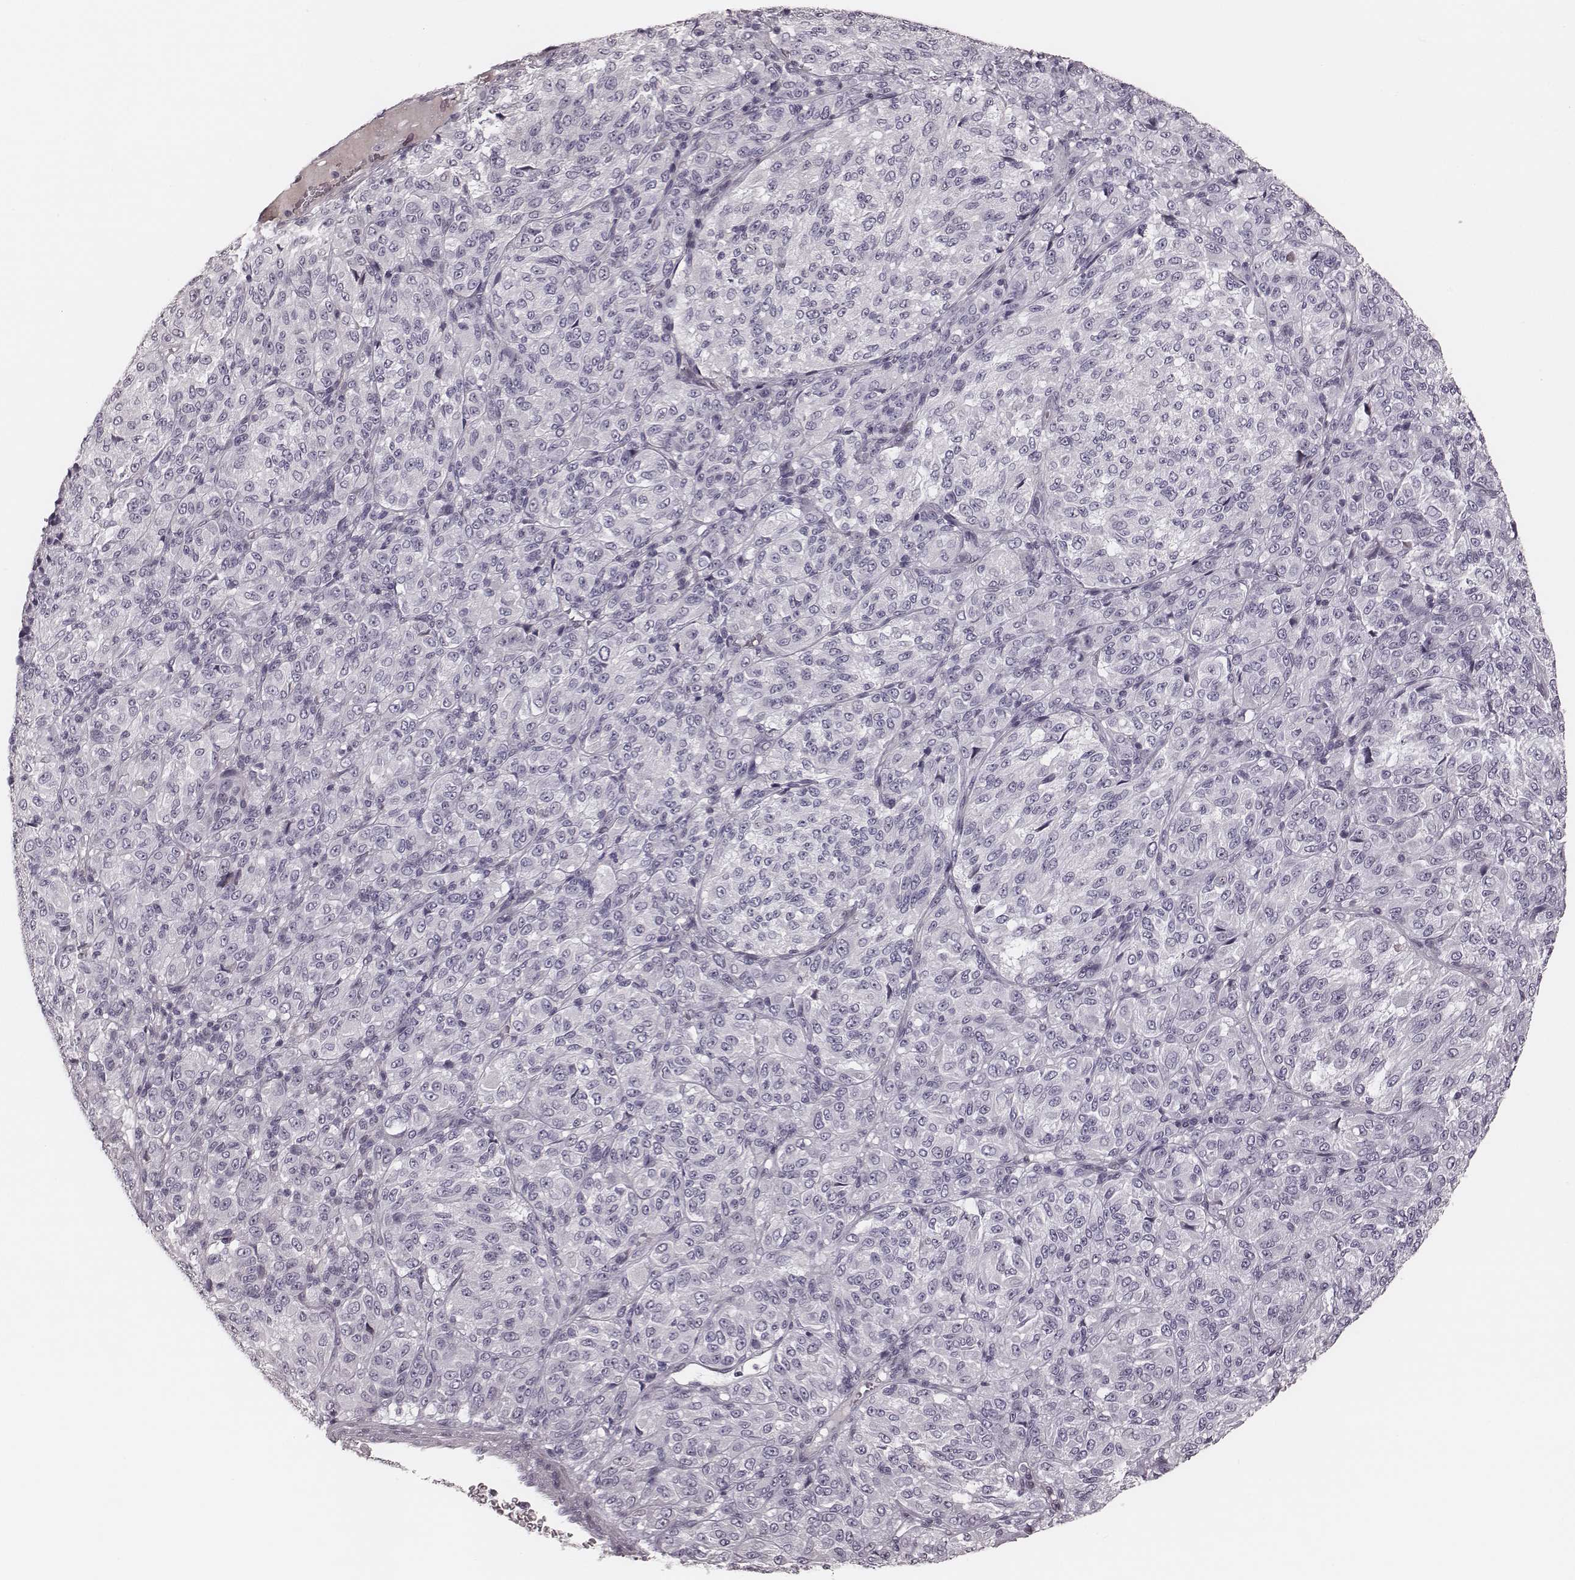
{"staining": {"intensity": "negative", "quantity": "none", "location": "none"}, "tissue": "melanoma", "cell_type": "Tumor cells", "image_type": "cancer", "snomed": [{"axis": "morphology", "description": "Malignant melanoma, Metastatic site"}, {"axis": "topography", "description": "Brain"}], "caption": "DAB immunohistochemical staining of human melanoma displays no significant expression in tumor cells. The staining is performed using DAB brown chromogen with nuclei counter-stained in using hematoxylin.", "gene": "S100Z", "patient": {"sex": "female", "age": 56}}